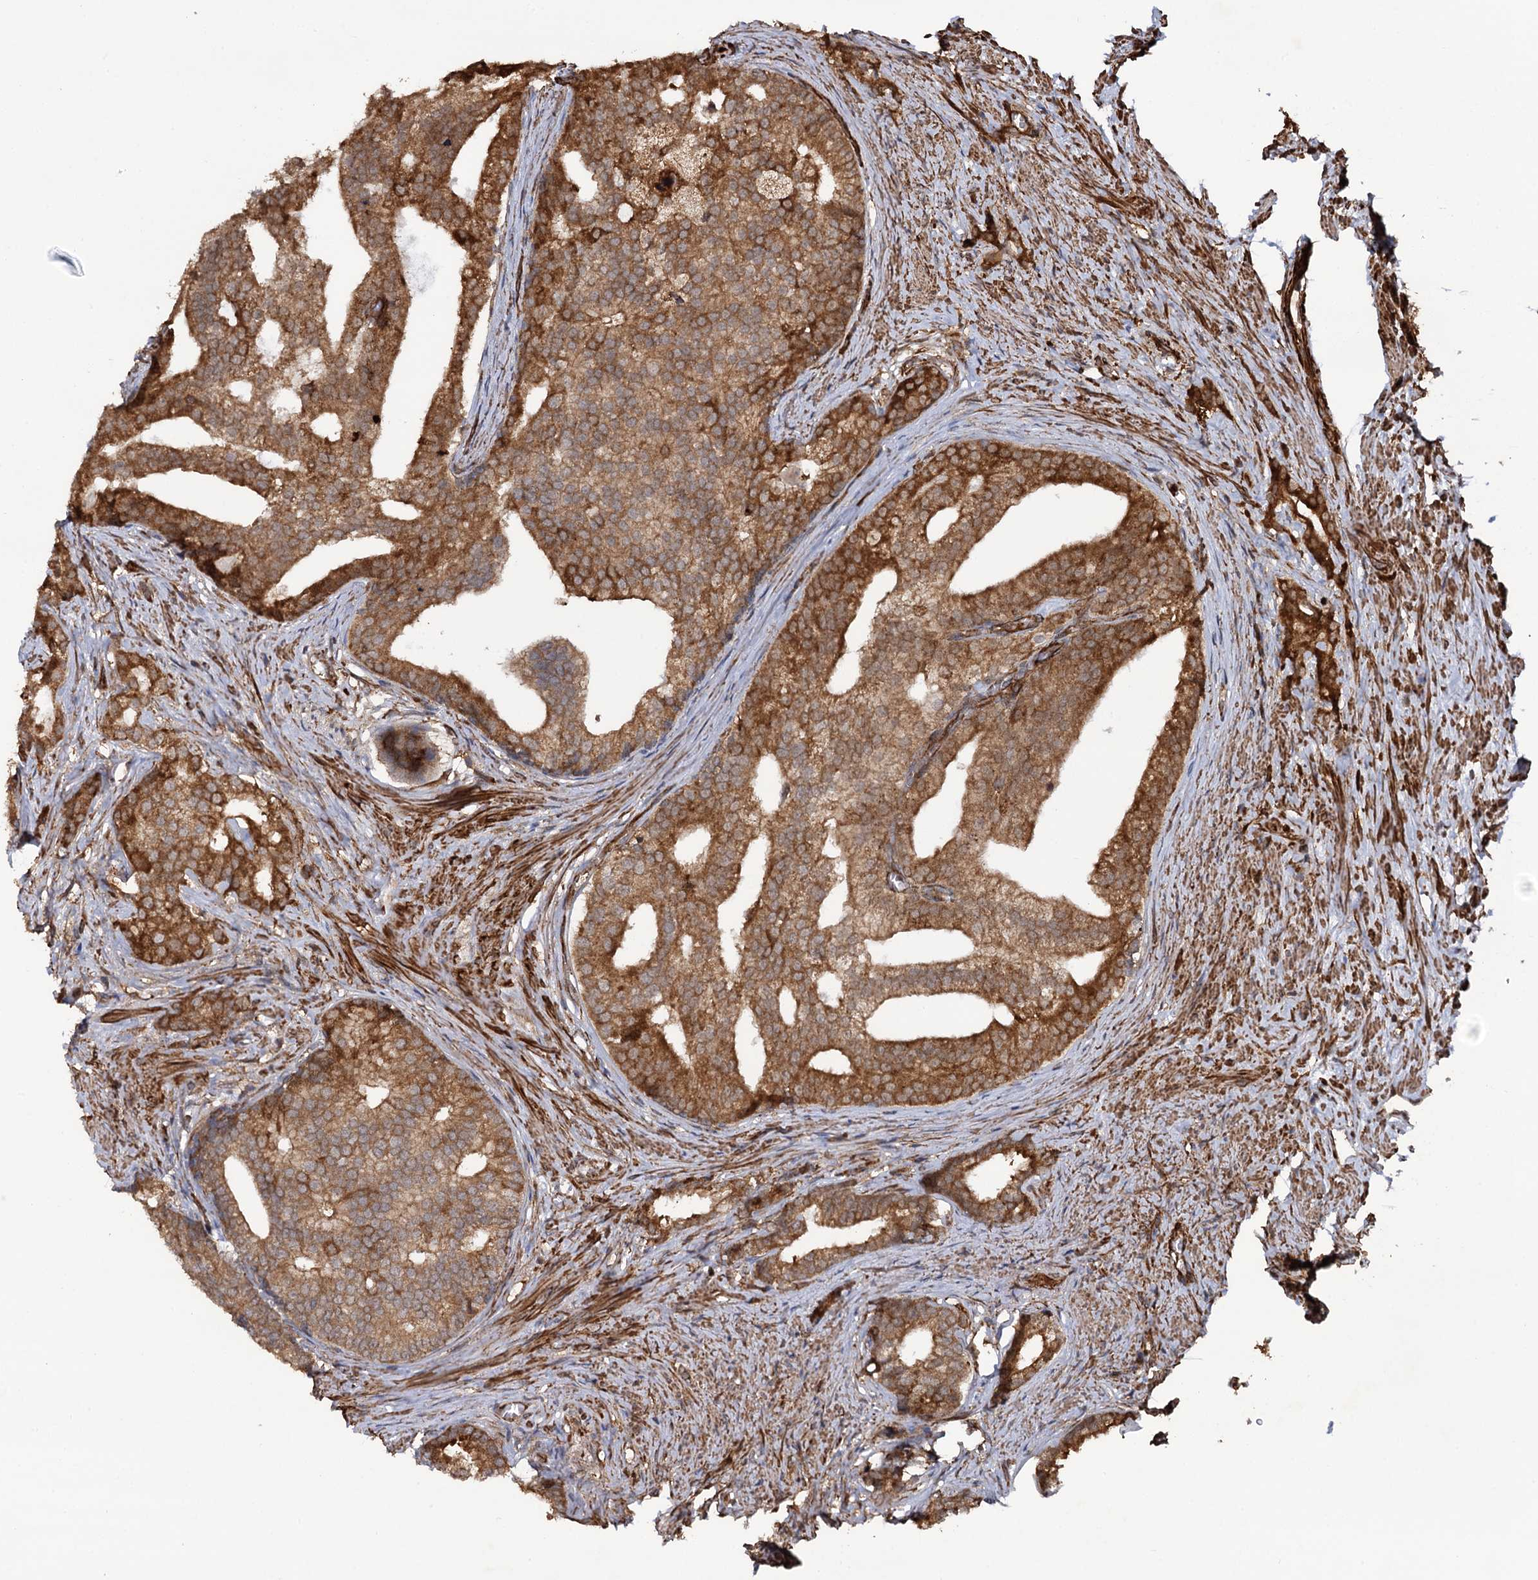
{"staining": {"intensity": "strong", "quantity": ">75%", "location": "cytoplasmic/membranous"}, "tissue": "prostate cancer", "cell_type": "Tumor cells", "image_type": "cancer", "snomed": [{"axis": "morphology", "description": "Adenocarcinoma, Low grade"}, {"axis": "topography", "description": "Prostate"}], "caption": "Adenocarcinoma (low-grade) (prostate) stained for a protein (brown) displays strong cytoplasmic/membranous positive expression in approximately >75% of tumor cells.", "gene": "ATP8B4", "patient": {"sex": "male", "age": 71}}